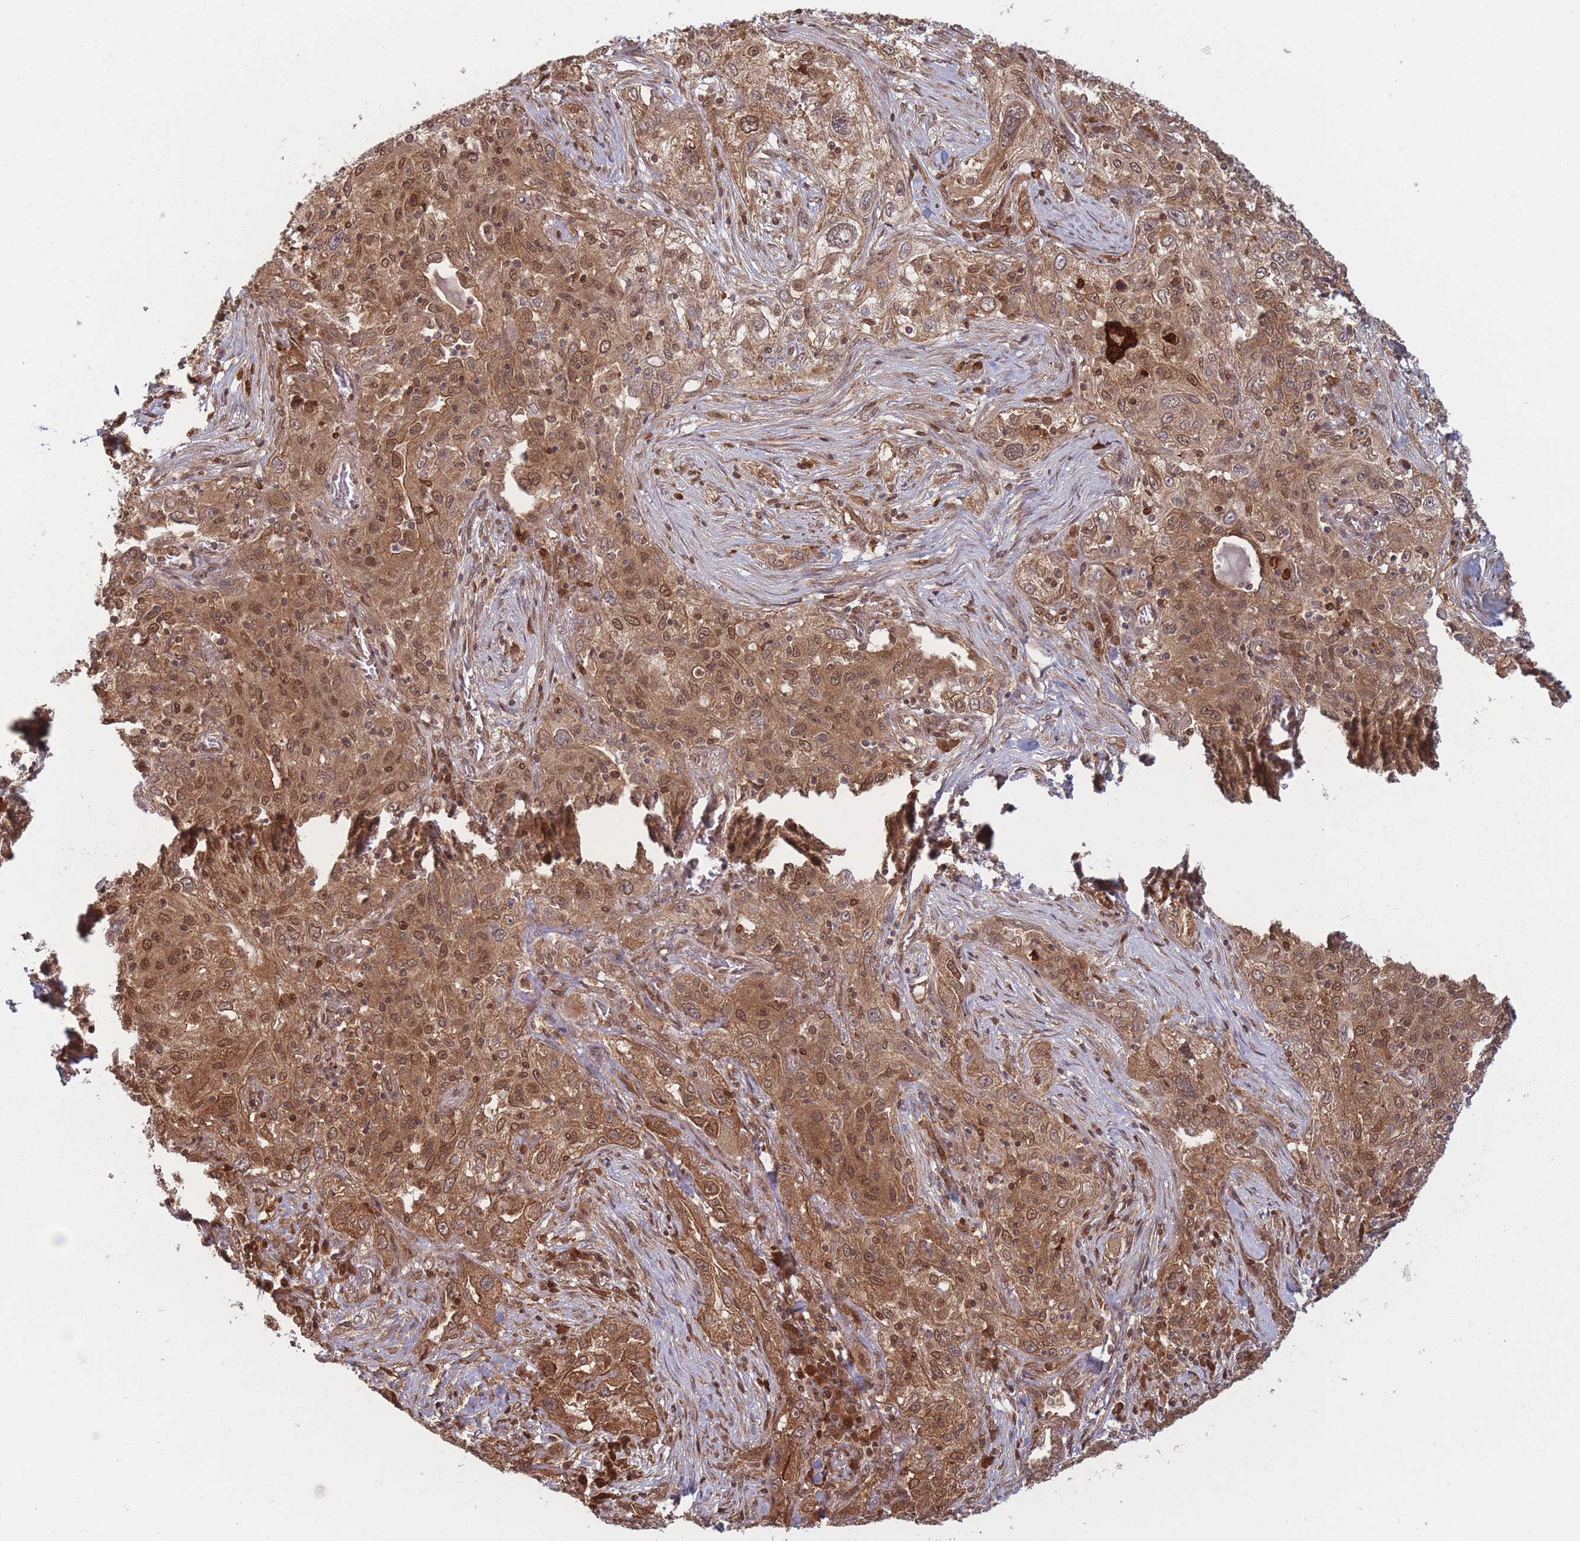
{"staining": {"intensity": "moderate", "quantity": ">75%", "location": "cytoplasmic/membranous,nuclear"}, "tissue": "lung cancer", "cell_type": "Tumor cells", "image_type": "cancer", "snomed": [{"axis": "morphology", "description": "Squamous cell carcinoma, NOS"}, {"axis": "topography", "description": "Lung"}], "caption": "Immunohistochemical staining of squamous cell carcinoma (lung) reveals moderate cytoplasmic/membranous and nuclear protein positivity in approximately >75% of tumor cells. The protein of interest is stained brown, and the nuclei are stained in blue (DAB (3,3'-diaminobenzidine) IHC with brightfield microscopy, high magnification).", "gene": "PODXL2", "patient": {"sex": "female", "age": 69}}